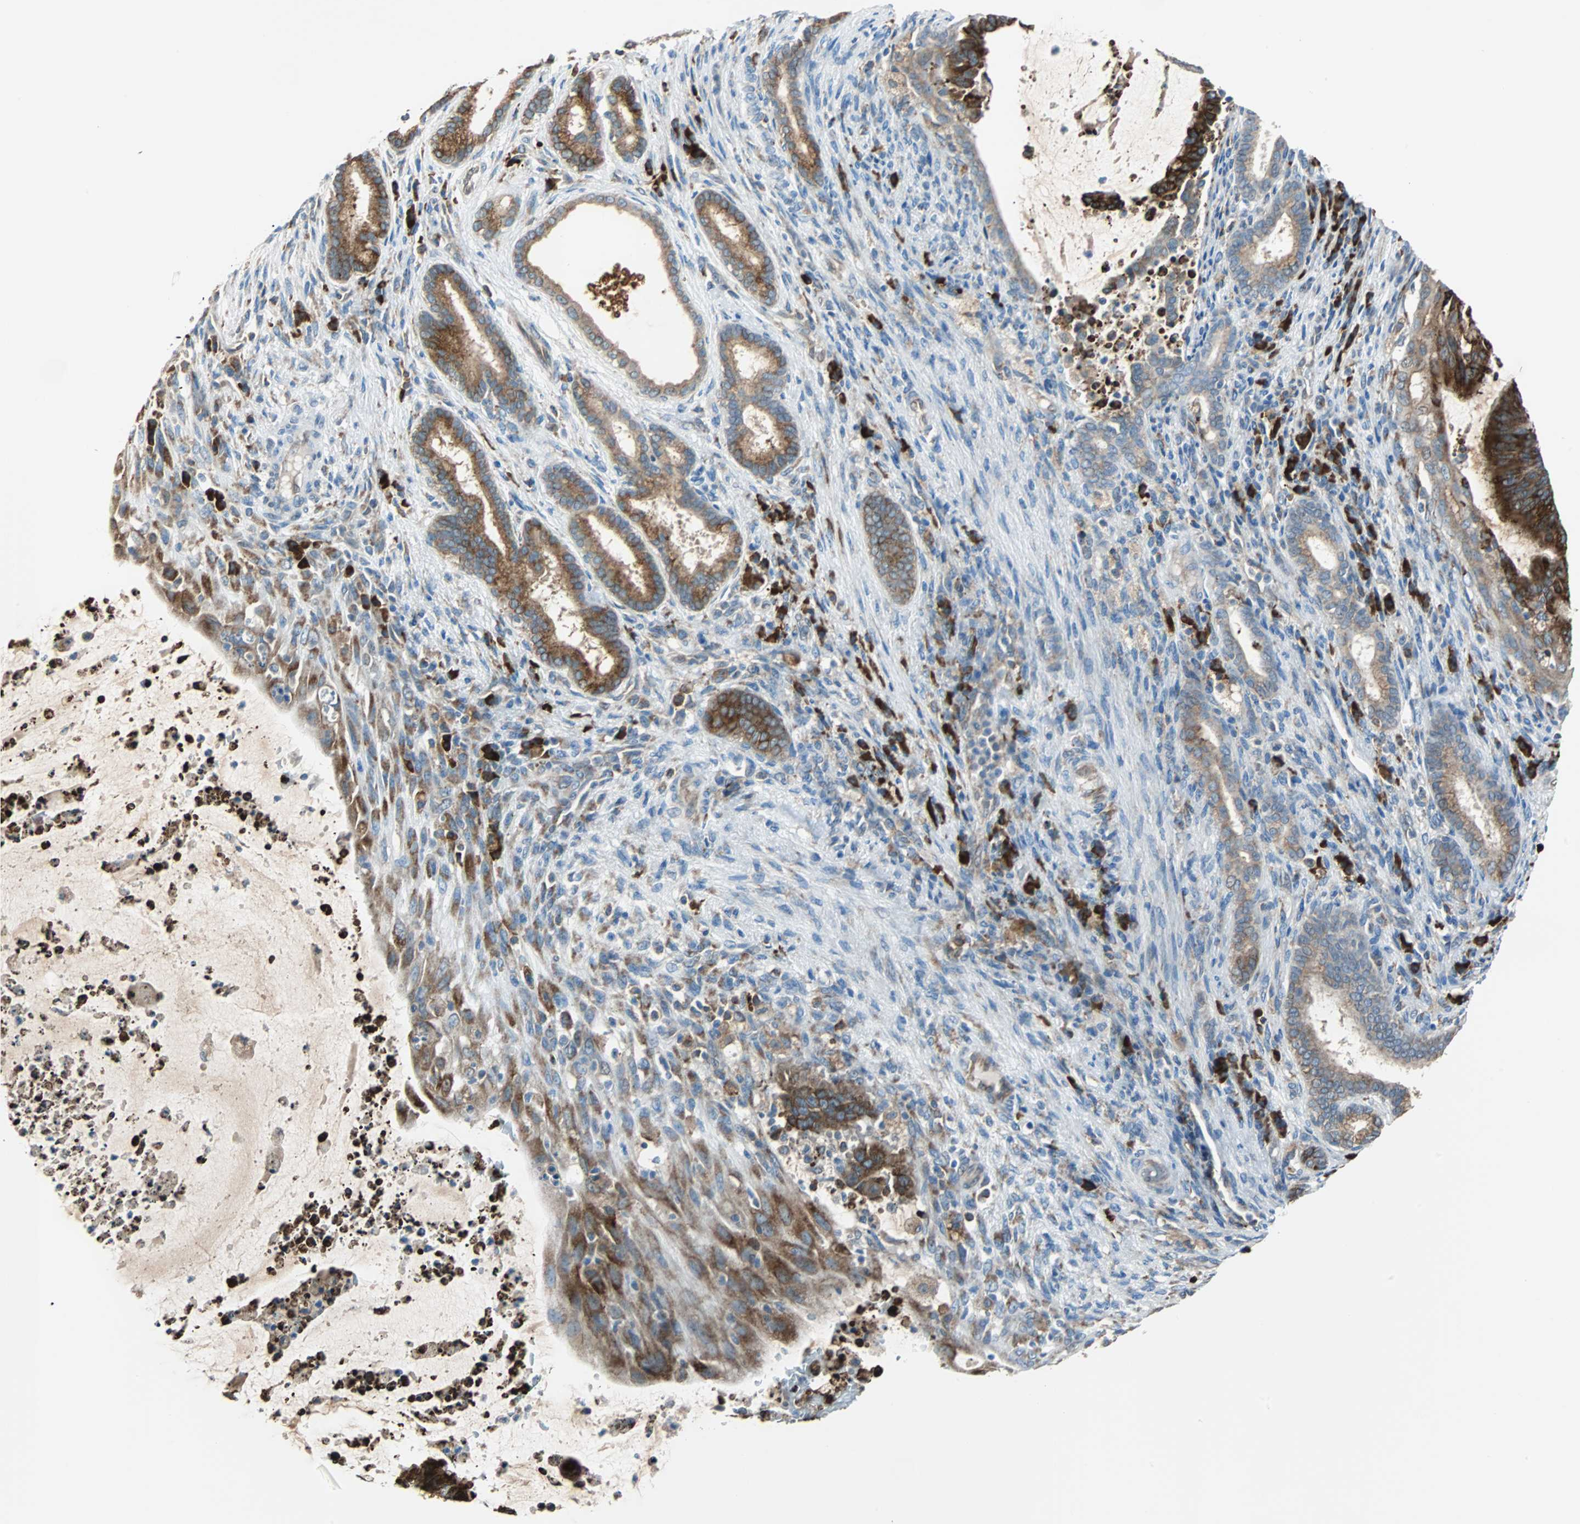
{"staining": {"intensity": "strong", "quantity": ">75%", "location": "cytoplasmic/membranous"}, "tissue": "liver cancer", "cell_type": "Tumor cells", "image_type": "cancer", "snomed": [{"axis": "morphology", "description": "Cholangiocarcinoma"}, {"axis": "topography", "description": "Liver"}], "caption": "IHC staining of liver cancer, which shows high levels of strong cytoplasmic/membranous expression in approximately >75% of tumor cells indicating strong cytoplasmic/membranous protein expression. The staining was performed using DAB (3,3'-diaminobenzidine) (brown) for protein detection and nuclei were counterstained in hematoxylin (blue).", "gene": "PDIA4", "patient": {"sex": "female", "age": 73}}